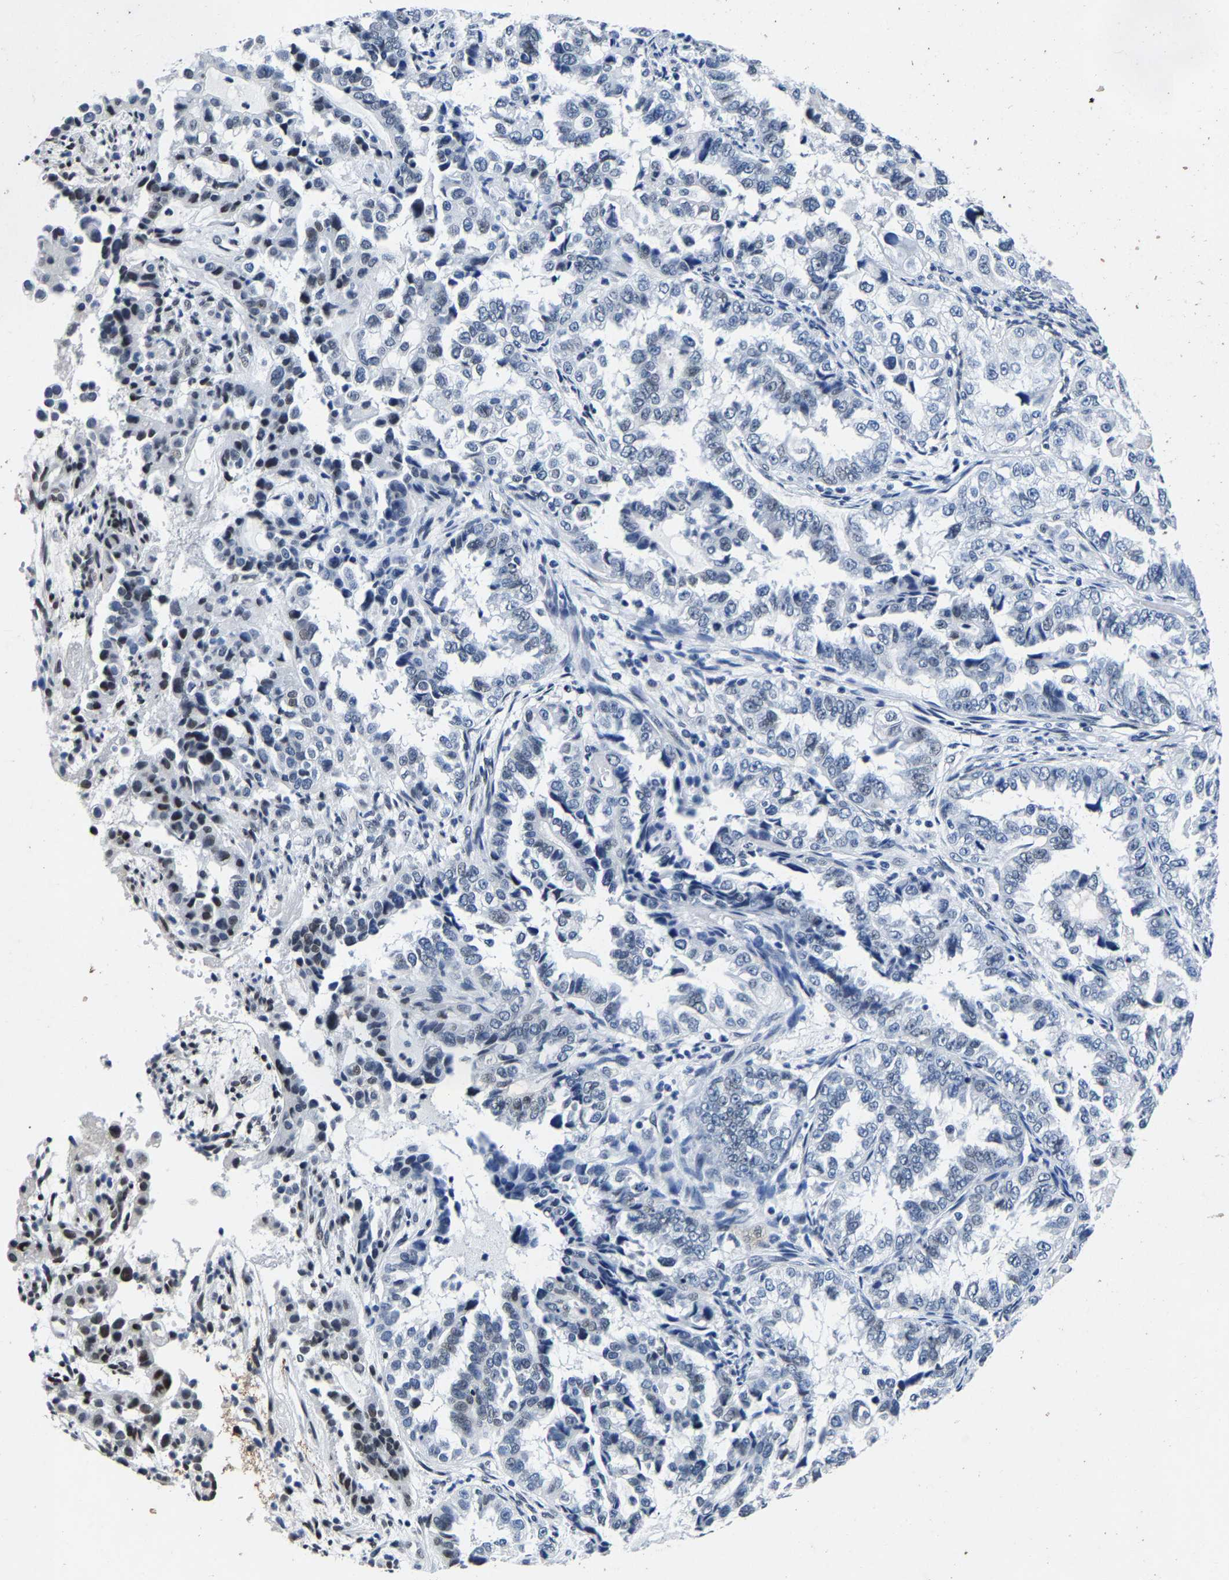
{"staining": {"intensity": "weak", "quantity": "<25%", "location": "nuclear"}, "tissue": "endometrial cancer", "cell_type": "Tumor cells", "image_type": "cancer", "snomed": [{"axis": "morphology", "description": "Adenocarcinoma, NOS"}, {"axis": "topography", "description": "Endometrium"}], "caption": "This is an immunohistochemistry micrograph of endometrial cancer (adenocarcinoma). There is no expression in tumor cells.", "gene": "UBN2", "patient": {"sex": "female", "age": 85}}